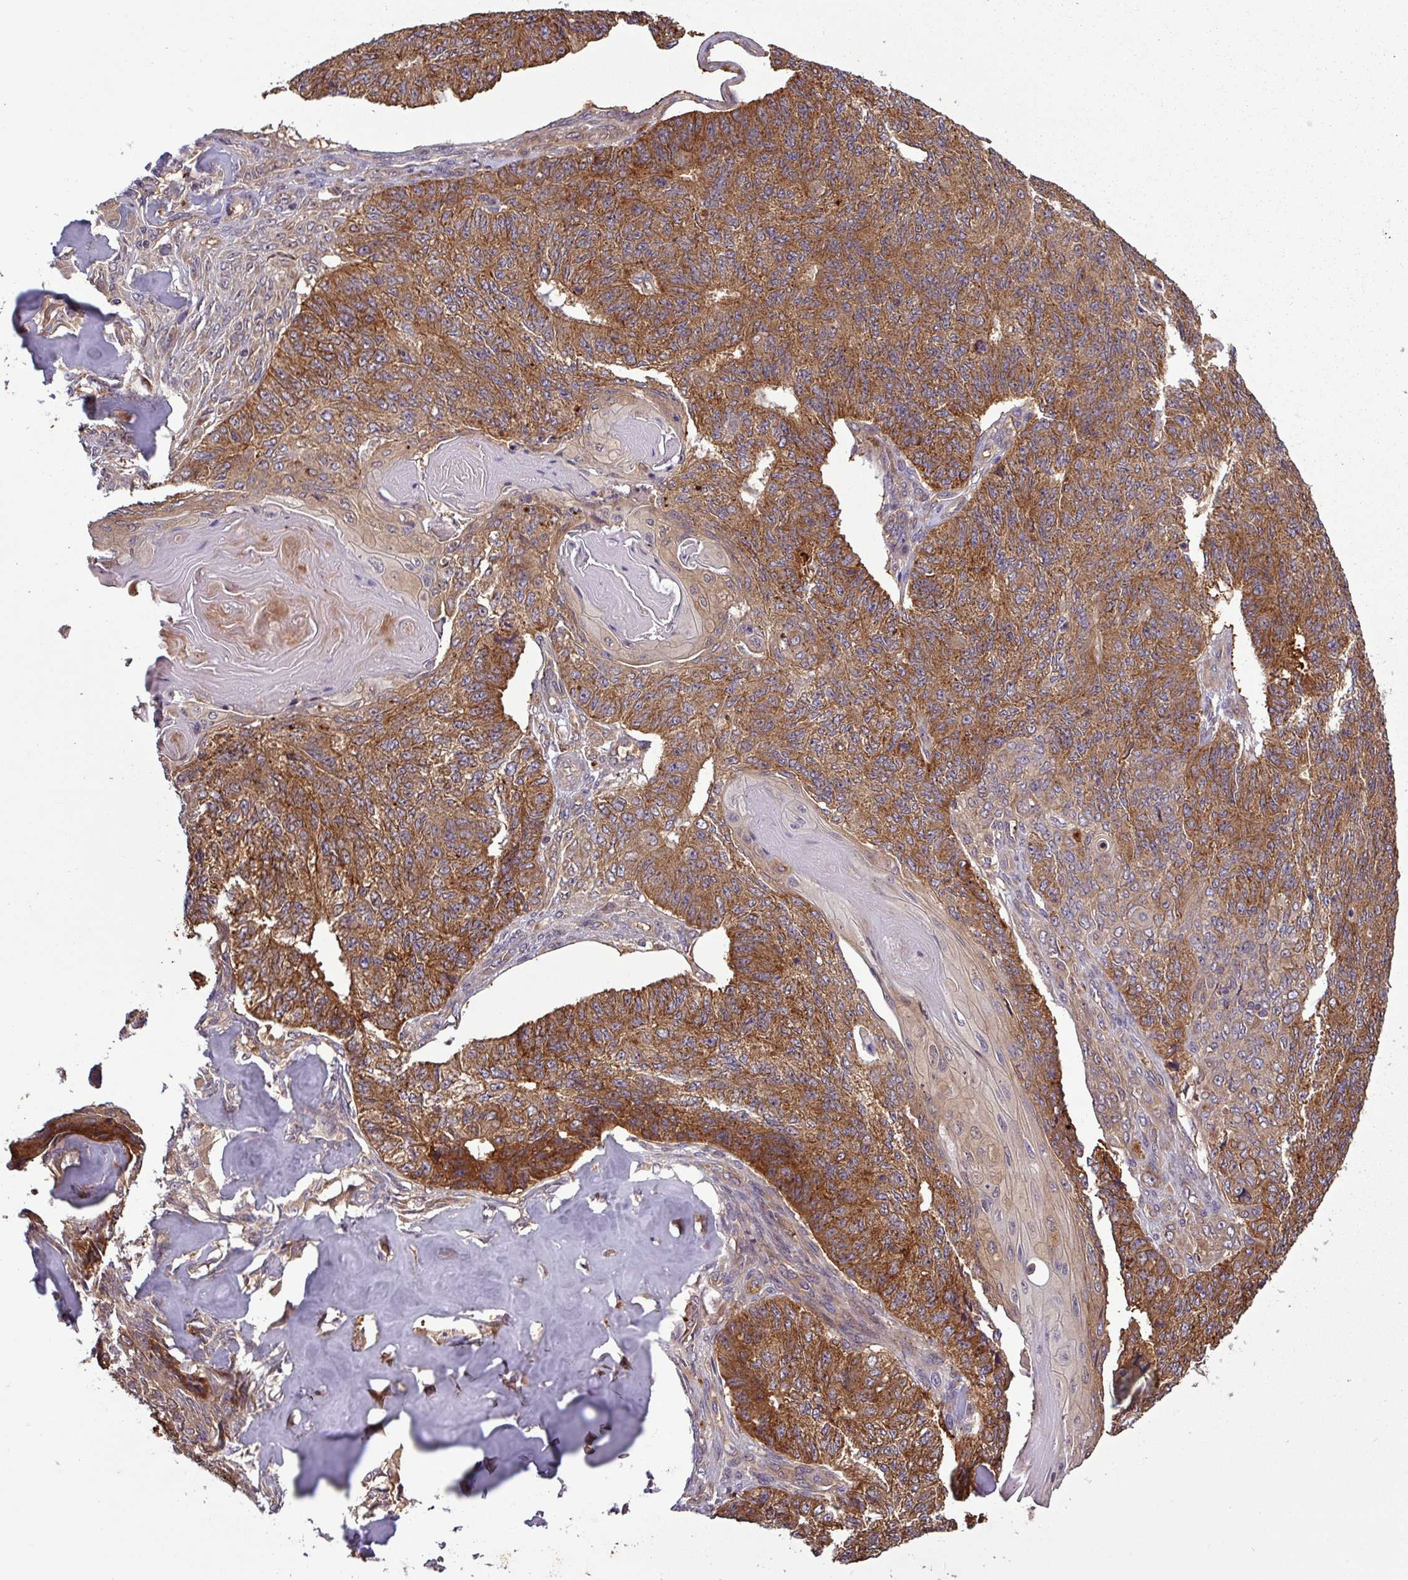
{"staining": {"intensity": "strong", "quantity": ">75%", "location": "cytoplasmic/membranous"}, "tissue": "endometrial cancer", "cell_type": "Tumor cells", "image_type": "cancer", "snomed": [{"axis": "morphology", "description": "Adenocarcinoma, NOS"}, {"axis": "topography", "description": "Endometrium"}], "caption": "An immunohistochemistry histopathology image of neoplastic tissue is shown. Protein staining in brown highlights strong cytoplasmic/membranous positivity in adenocarcinoma (endometrial) within tumor cells.", "gene": "SIRPB2", "patient": {"sex": "female", "age": 32}}